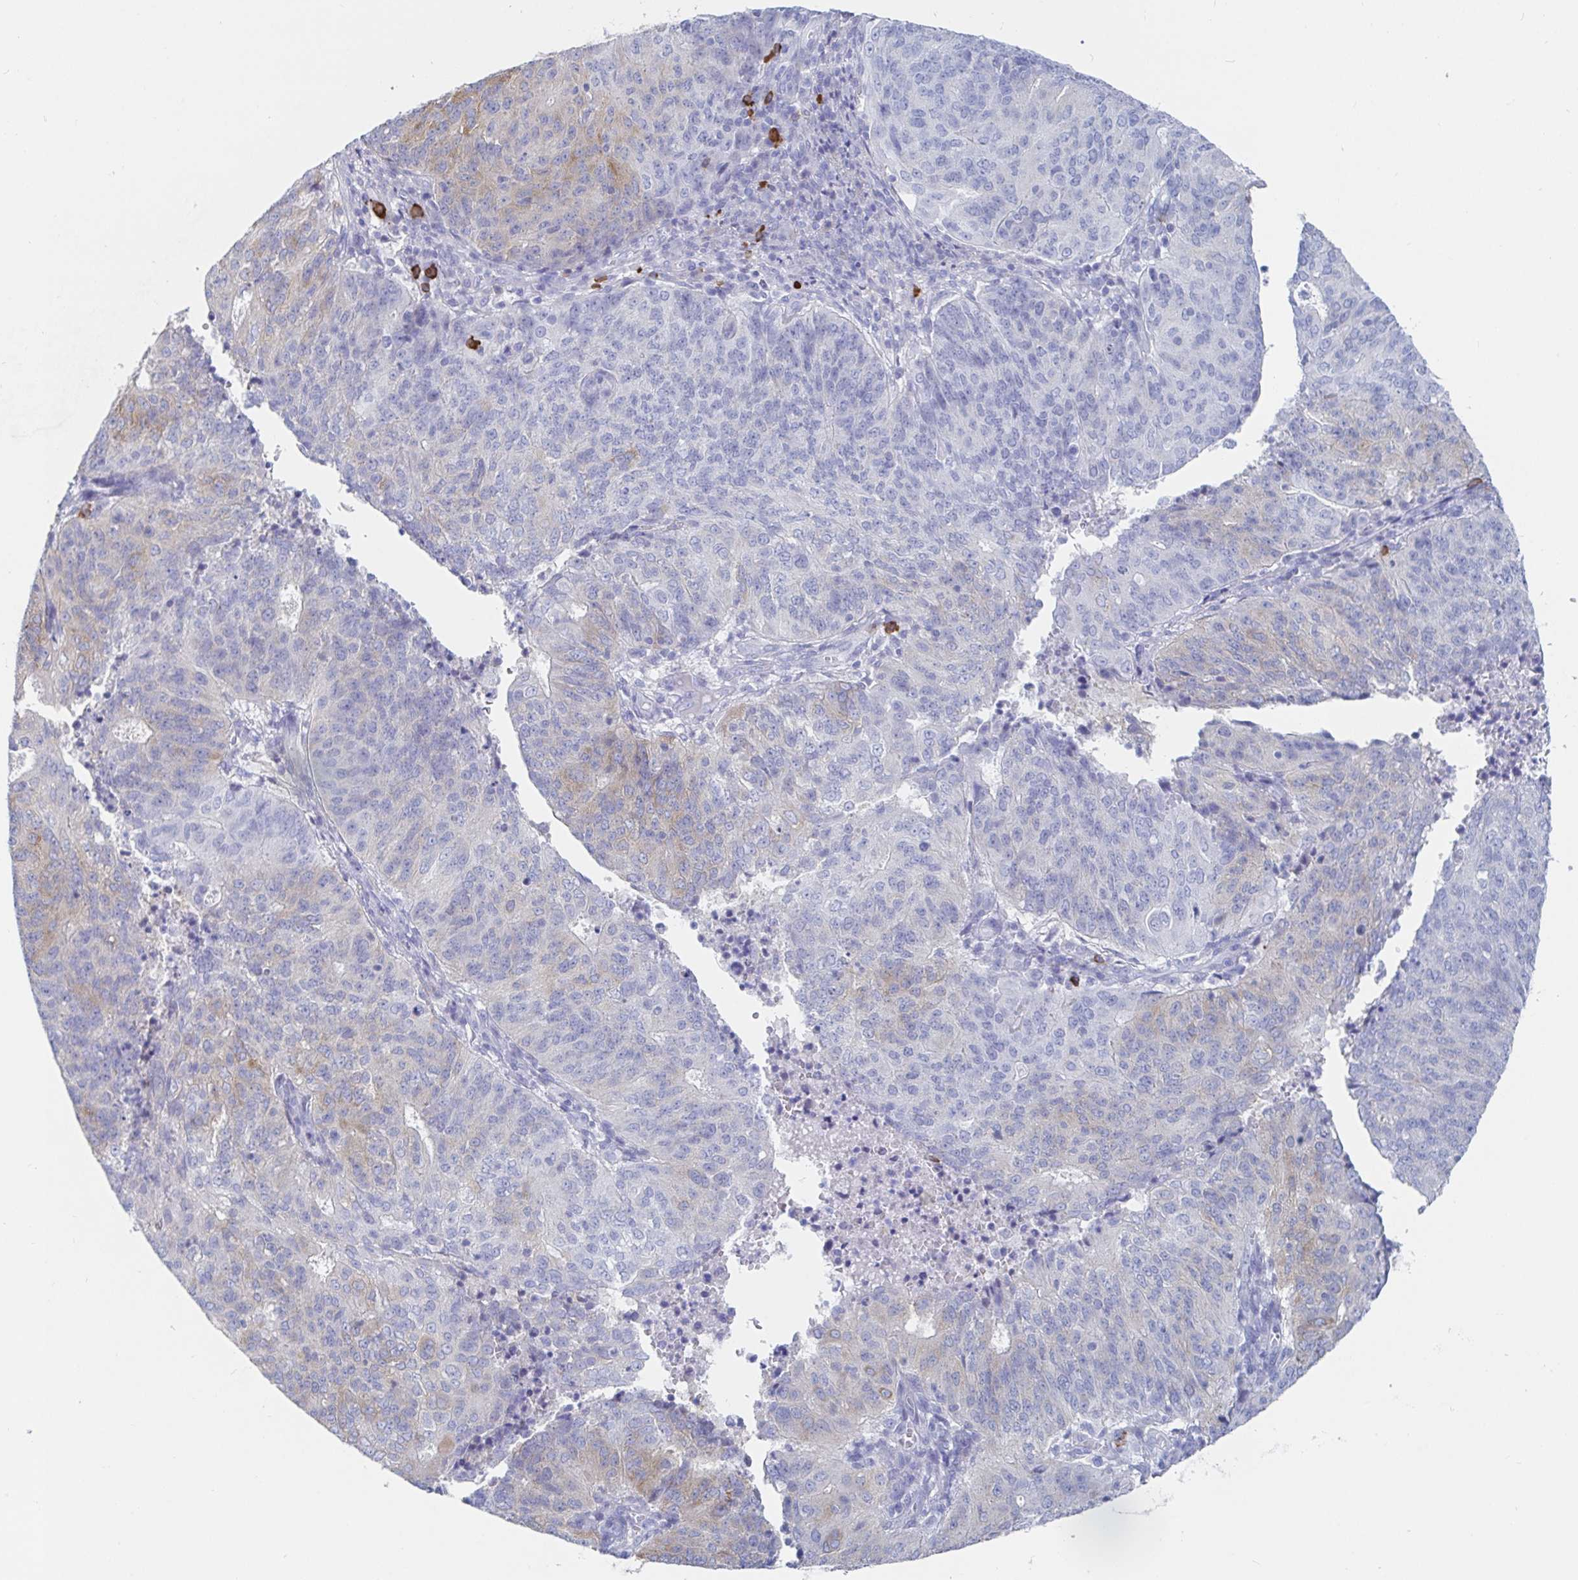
{"staining": {"intensity": "weak", "quantity": "<25%", "location": "cytoplasmic/membranous"}, "tissue": "endometrial cancer", "cell_type": "Tumor cells", "image_type": "cancer", "snomed": [{"axis": "morphology", "description": "Adenocarcinoma, NOS"}, {"axis": "topography", "description": "Endometrium"}], "caption": "High power microscopy histopathology image of an IHC image of endometrial cancer, revealing no significant positivity in tumor cells. (DAB immunohistochemistry (IHC) visualized using brightfield microscopy, high magnification).", "gene": "PACSIN1", "patient": {"sex": "female", "age": 82}}